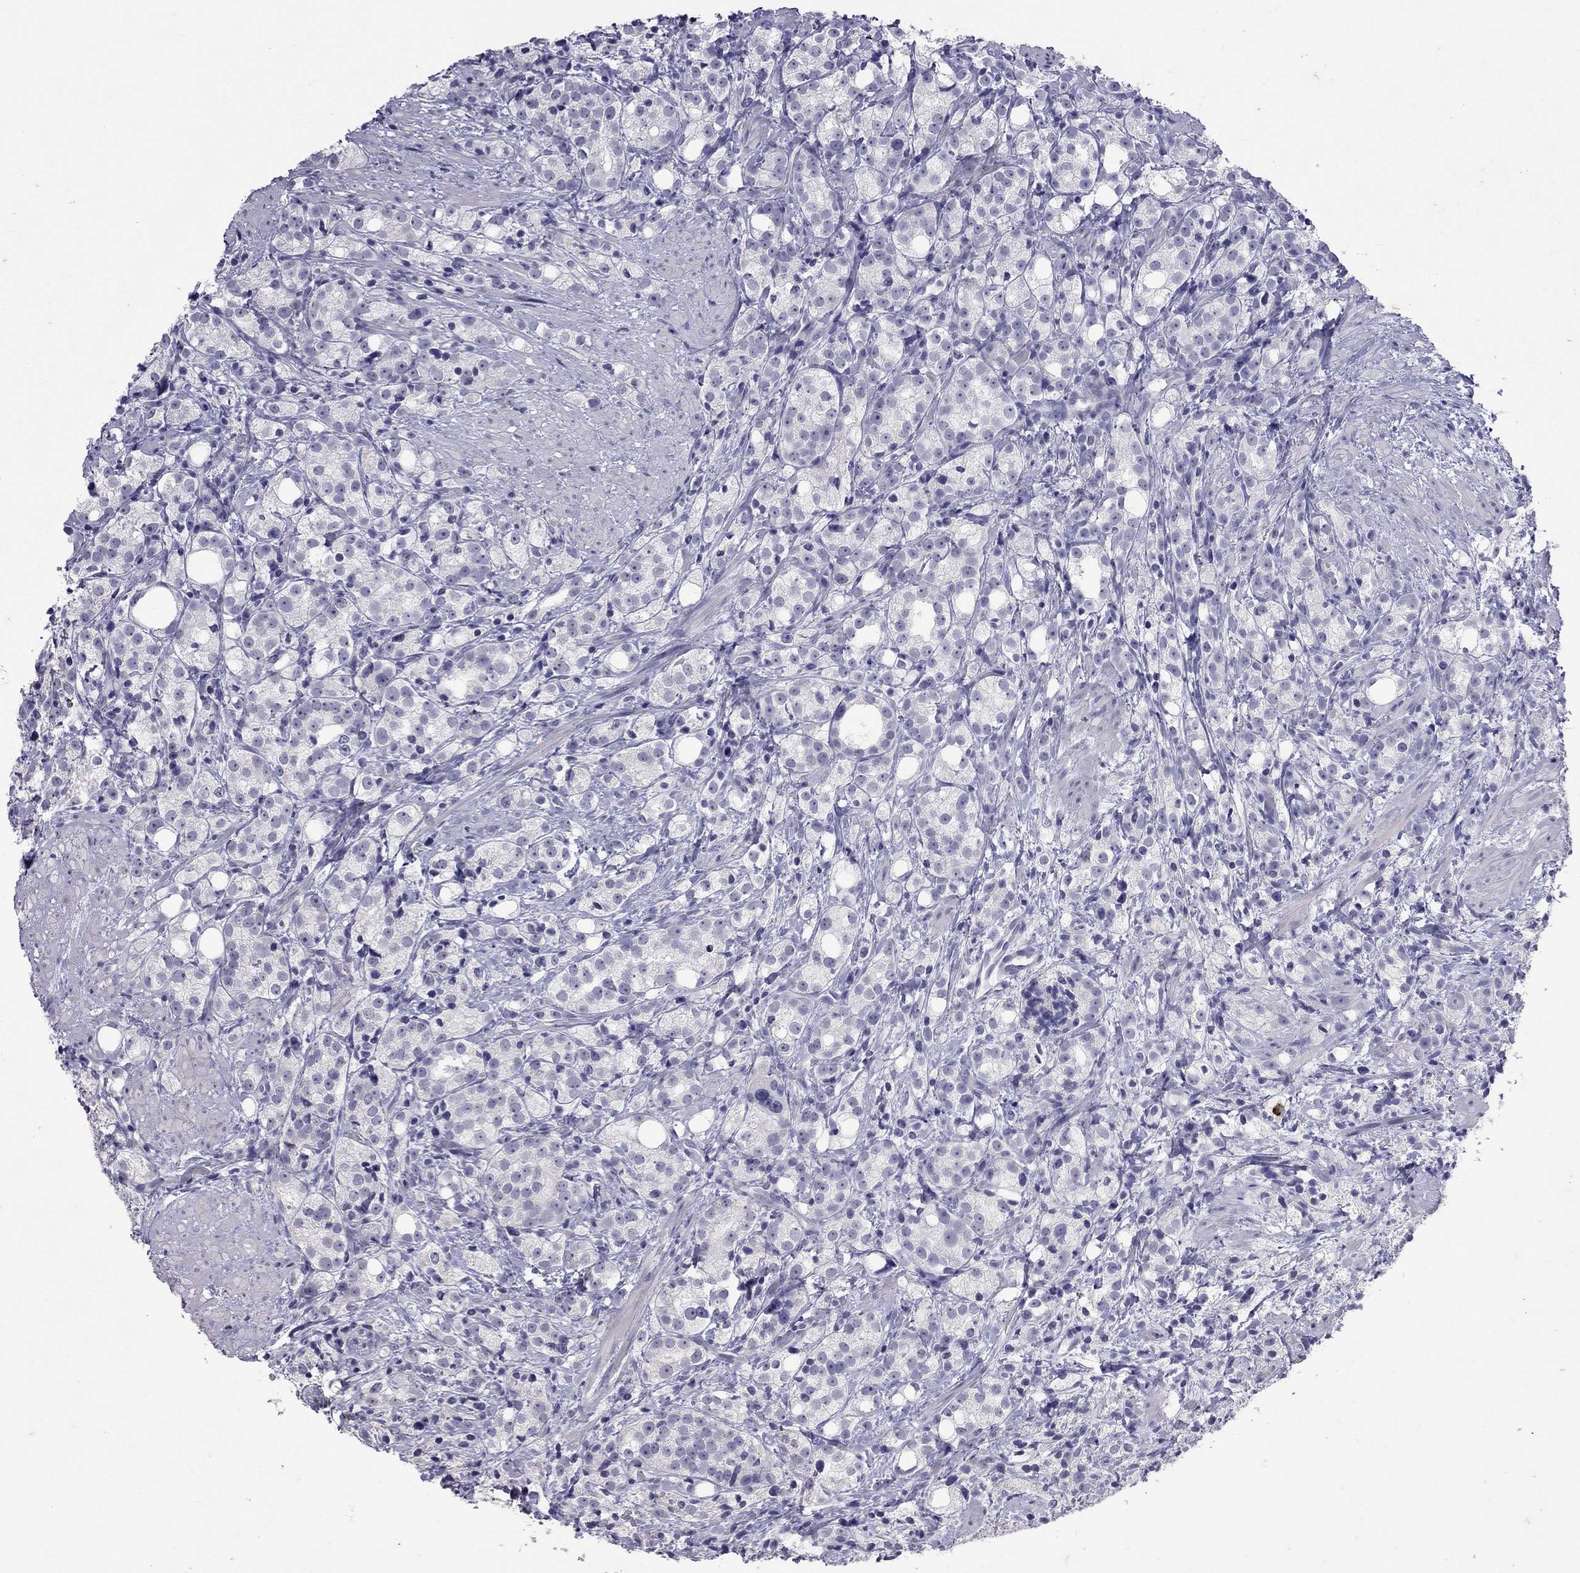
{"staining": {"intensity": "negative", "quantity": "none", "location": "none"}, "tissue": "prostate cancer", "cell_type": "Tumor cells", "image_type": "cancer", "snomed": [{"axis": "morphology", "description": "Adenocarcinoma, High grade"}, {"axis": "topography", "description": "Prostate"}], "caption": "Immunohistochemistry (IHC) of prostate high-grade adenocarcinoma shows no staining in tumor cells.", "gene": "MUC16", "patient": {"sex": "male", "age": 53}}